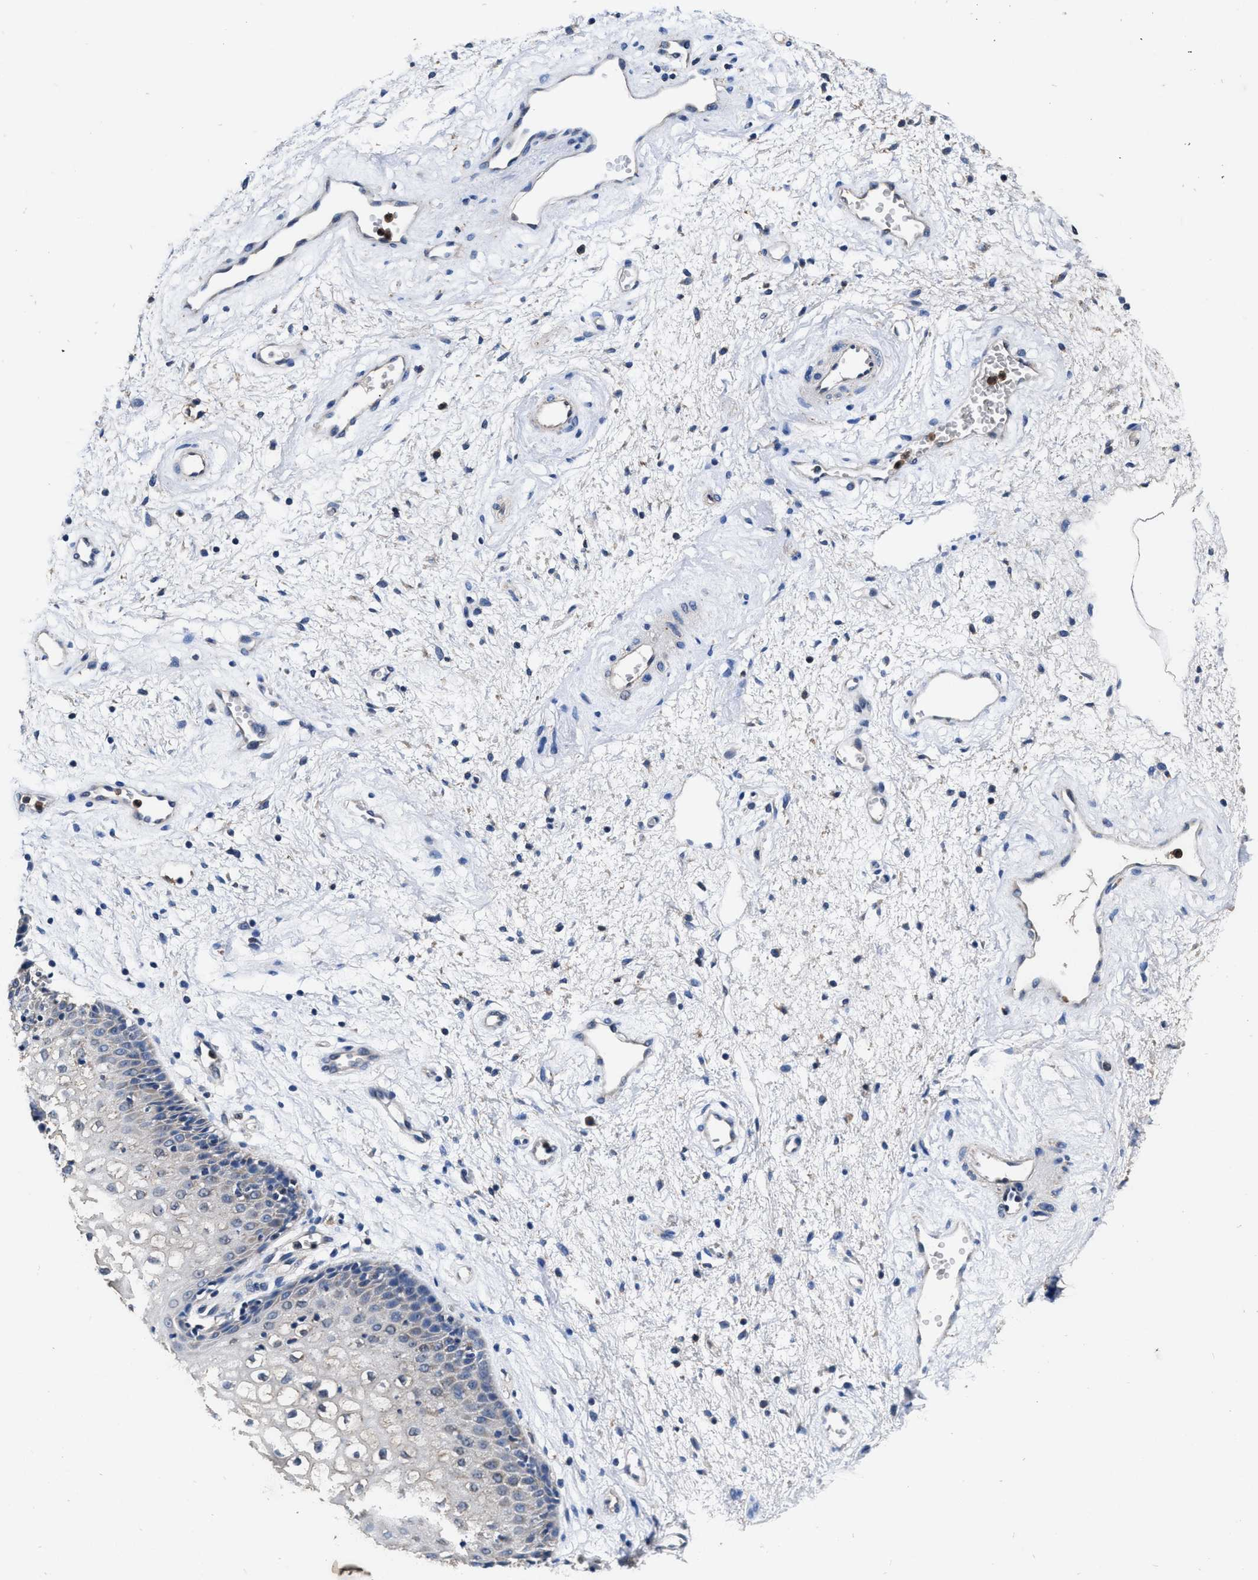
{"staining": {"intensity": "negative", "quantity": "none", "location": "none"}, "tissue": "vagina", "cell_type": "Squamous epithelial cells", "image_type": "normal", "snomed": [{"axis": "morphology", "description": "Normal tissue, NOS"}, {"axis": "topography", "description": "Vagina"}], "caption": "Immunohistochemical staining of benign vagina exhibits no significant positivity in squamous epithelial cells. Brightfield microscopy of immunohistochemistry (IHC) stained with DAB (brown) and hematoxylin (blue), captured at high magnification.", "gene": "ACLY", "patient": {"sex": "female", "age": 34}}